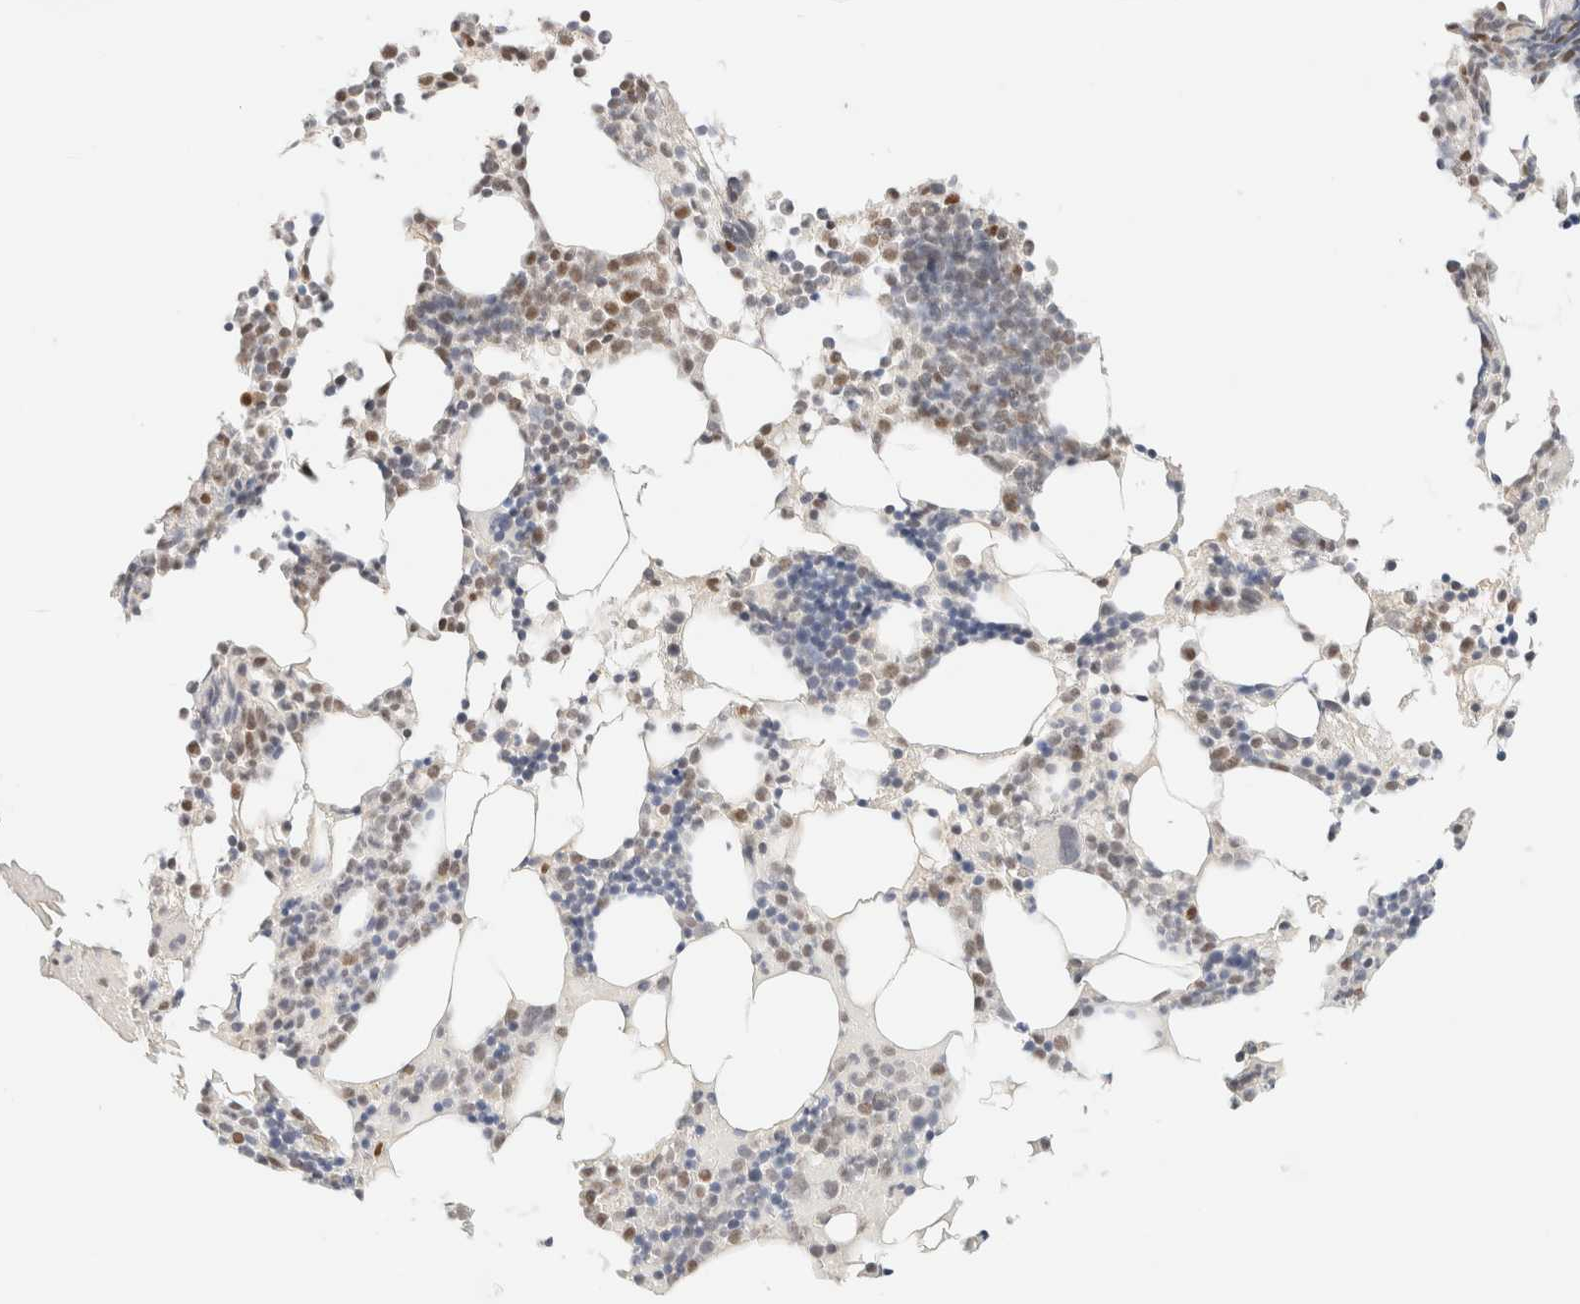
{"staining": {"intensity": "weak", "quantity": "25%-75%", "location": "nuclear"}, "tissue": "bone marrow", "cell_type": "Hematopoietic cells", "image_type": "normal", "snomed": [{"axis": "morphology", "description": "Normal tissue, NOS"}, {"axis": "morphology", "description": "Inflammation, NOS"}, {"axis": "topography", "description": "Bone marrow"}], "caption": "Immunohistochemistry (IHC) of benign bone marrow reveals low levels of weak nuclear staining in approximately 25%-75% of hematopoietic cells.", "gene": "DDB2", "patient": {"sex": "male", "age": 68}}